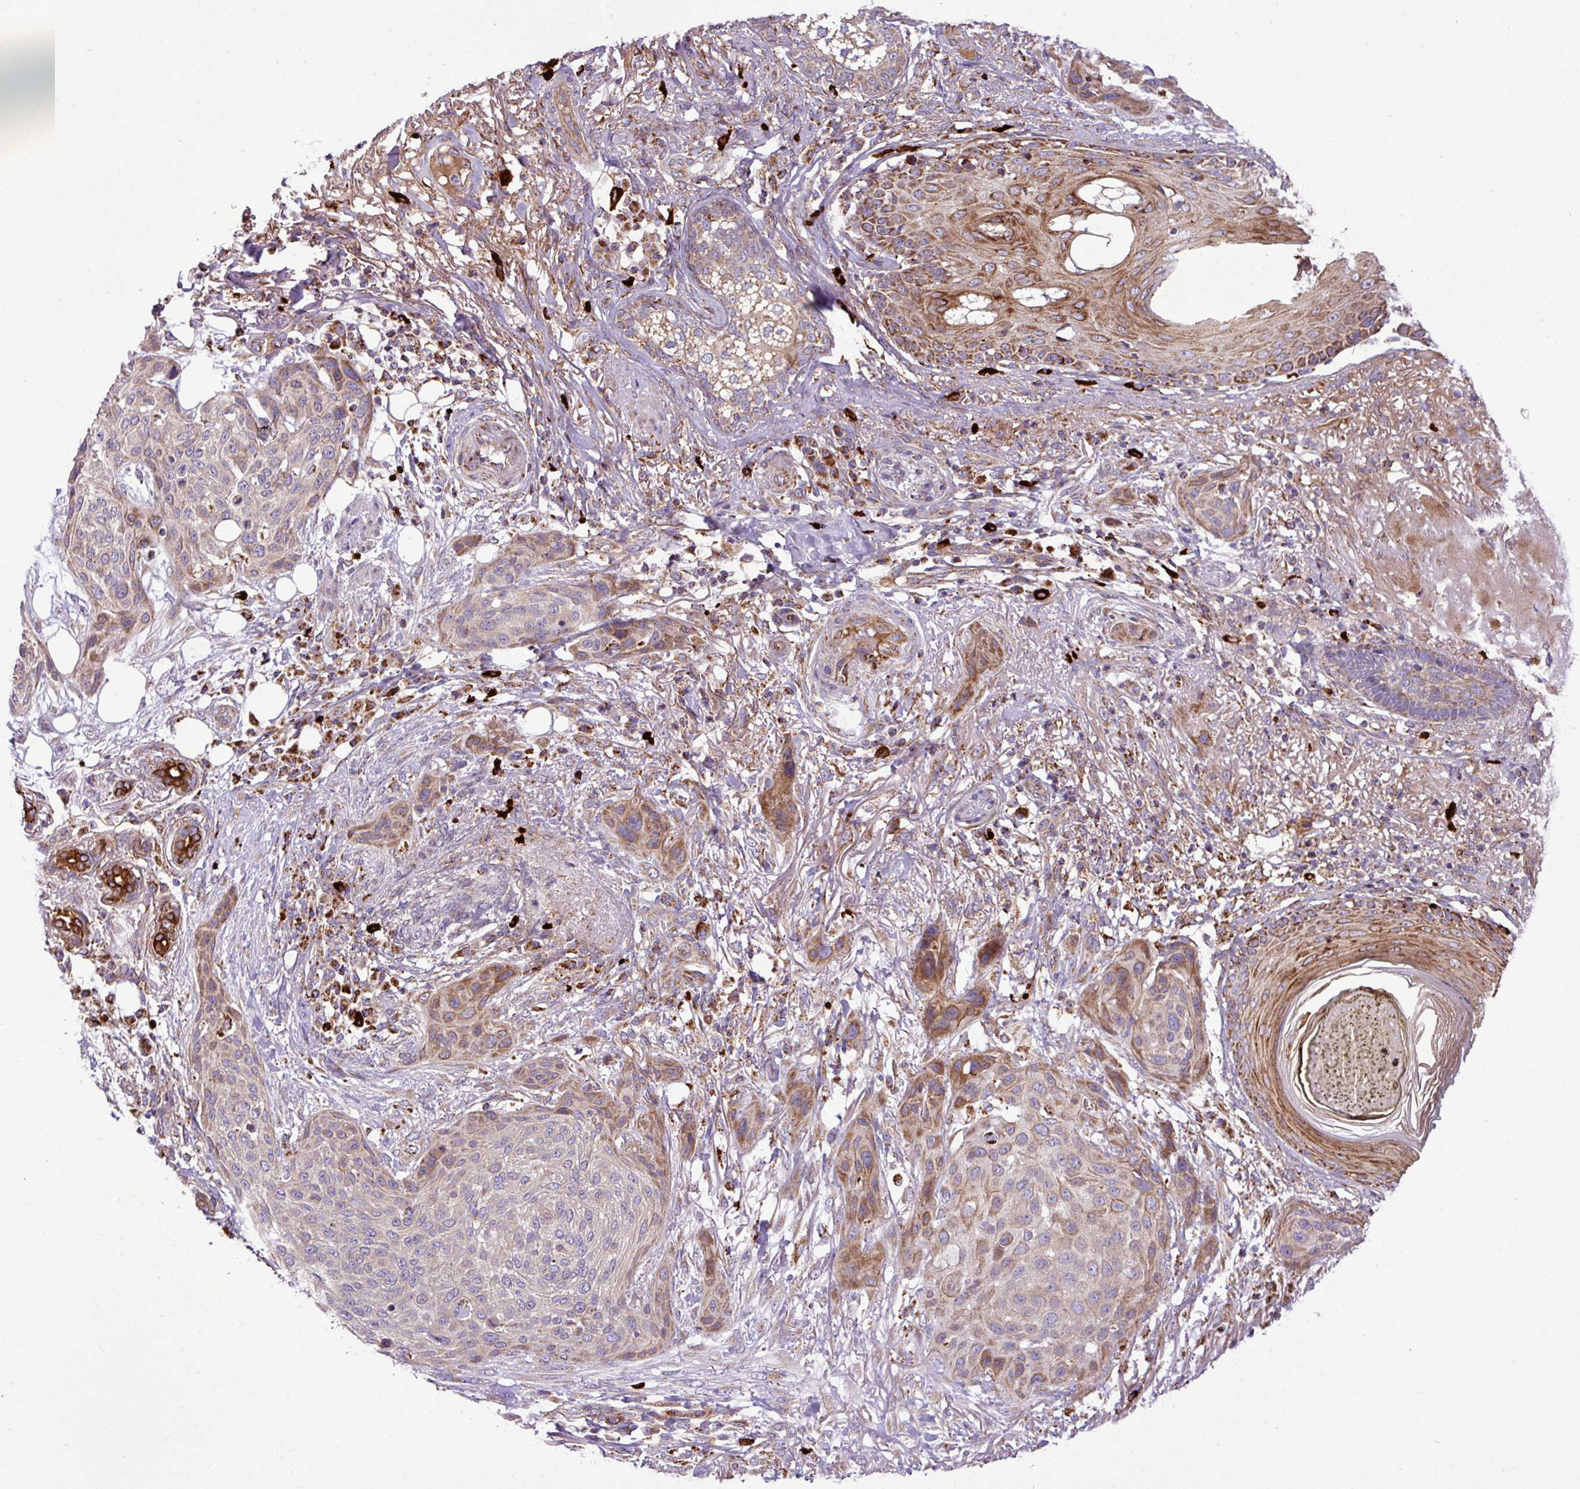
{"staining": {"intensity": "moderate", "quantity": "25%-75%", "location": "cytoplasmic/membranous"}, "tissue": "skin cancer", "cell_type": "Tumor cells", "image_type": "cancer", "snomed": [{"axis": "morphology", "description": "Squamous cell carcinoma, NOS"}, {"axis": "topography", "description": "Skin"}], "caption": "Squamous cell carcinoma (skin) was stained to show a protein in brown. There is medium levels of moderate cytoplasmic/membranous positivity in about 25%-75% of tumor cells. Nuclei are stained in blue.", "gene": "ZNF569", "patient": {"sex": "female", "age": 87}}